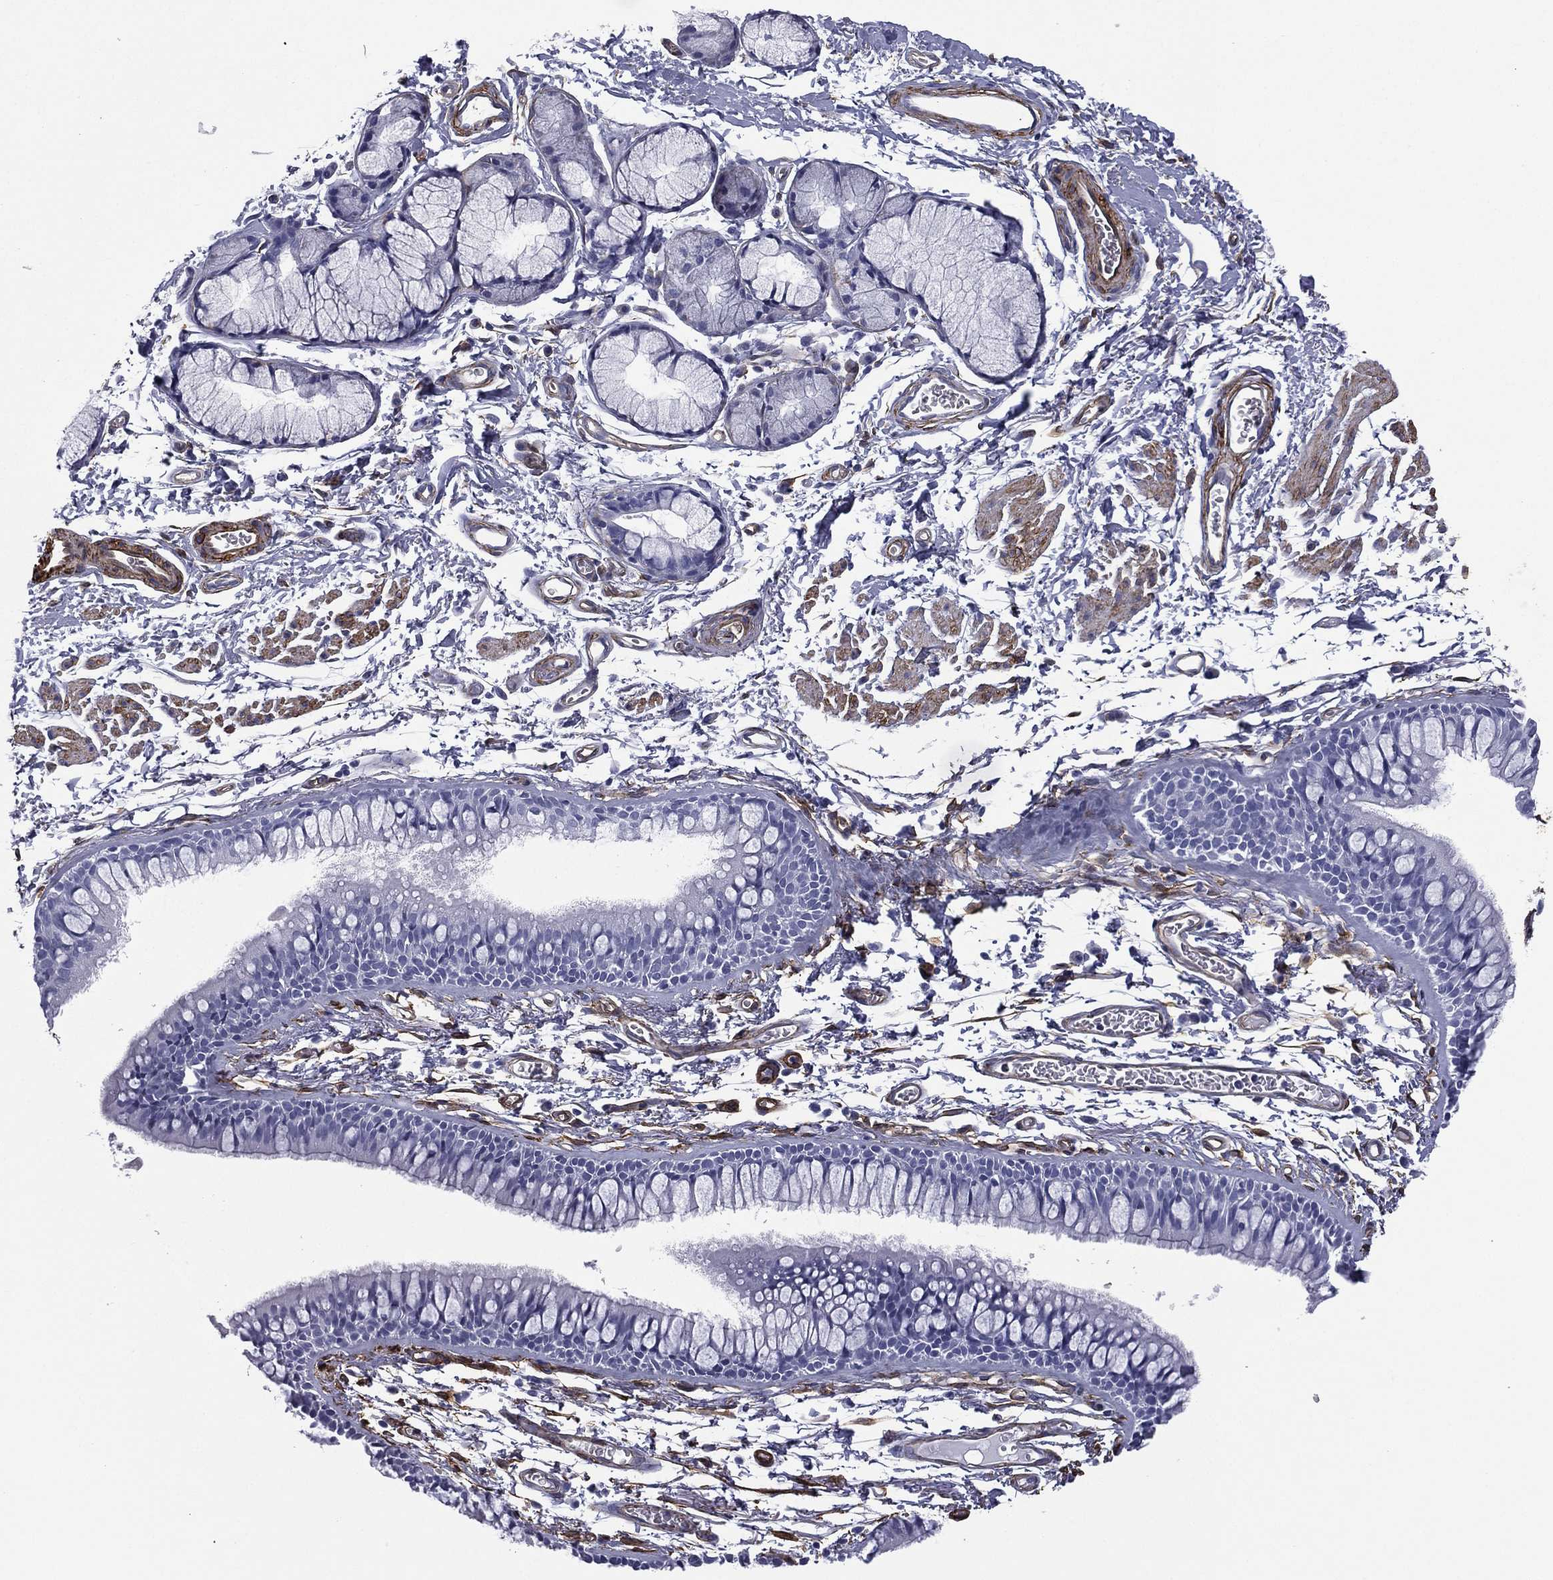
{"staining": {"intensity": "negative", "quantity": "none", "location": "none"}, "tissue": "adipose tissue", "cell_type": "Adipocytes", "image_type": "normal", "snomed": [{"axis": "morphology", "description": "Normal tissue, NOS"}, {"axis": "topography", "description": "Cartilage tissue"}, {"axis": "topography", "description": "Bronchus"}], "caption": "An image of human adipose tissue is negative for staining in adipocytes. Brightfield microscopy of IHC stained with DAB (brown) and hematoxylin (blue), captured at high magnification.", "gene": "CAVIN3", "patient": {"sex": "female", "age": 79}}